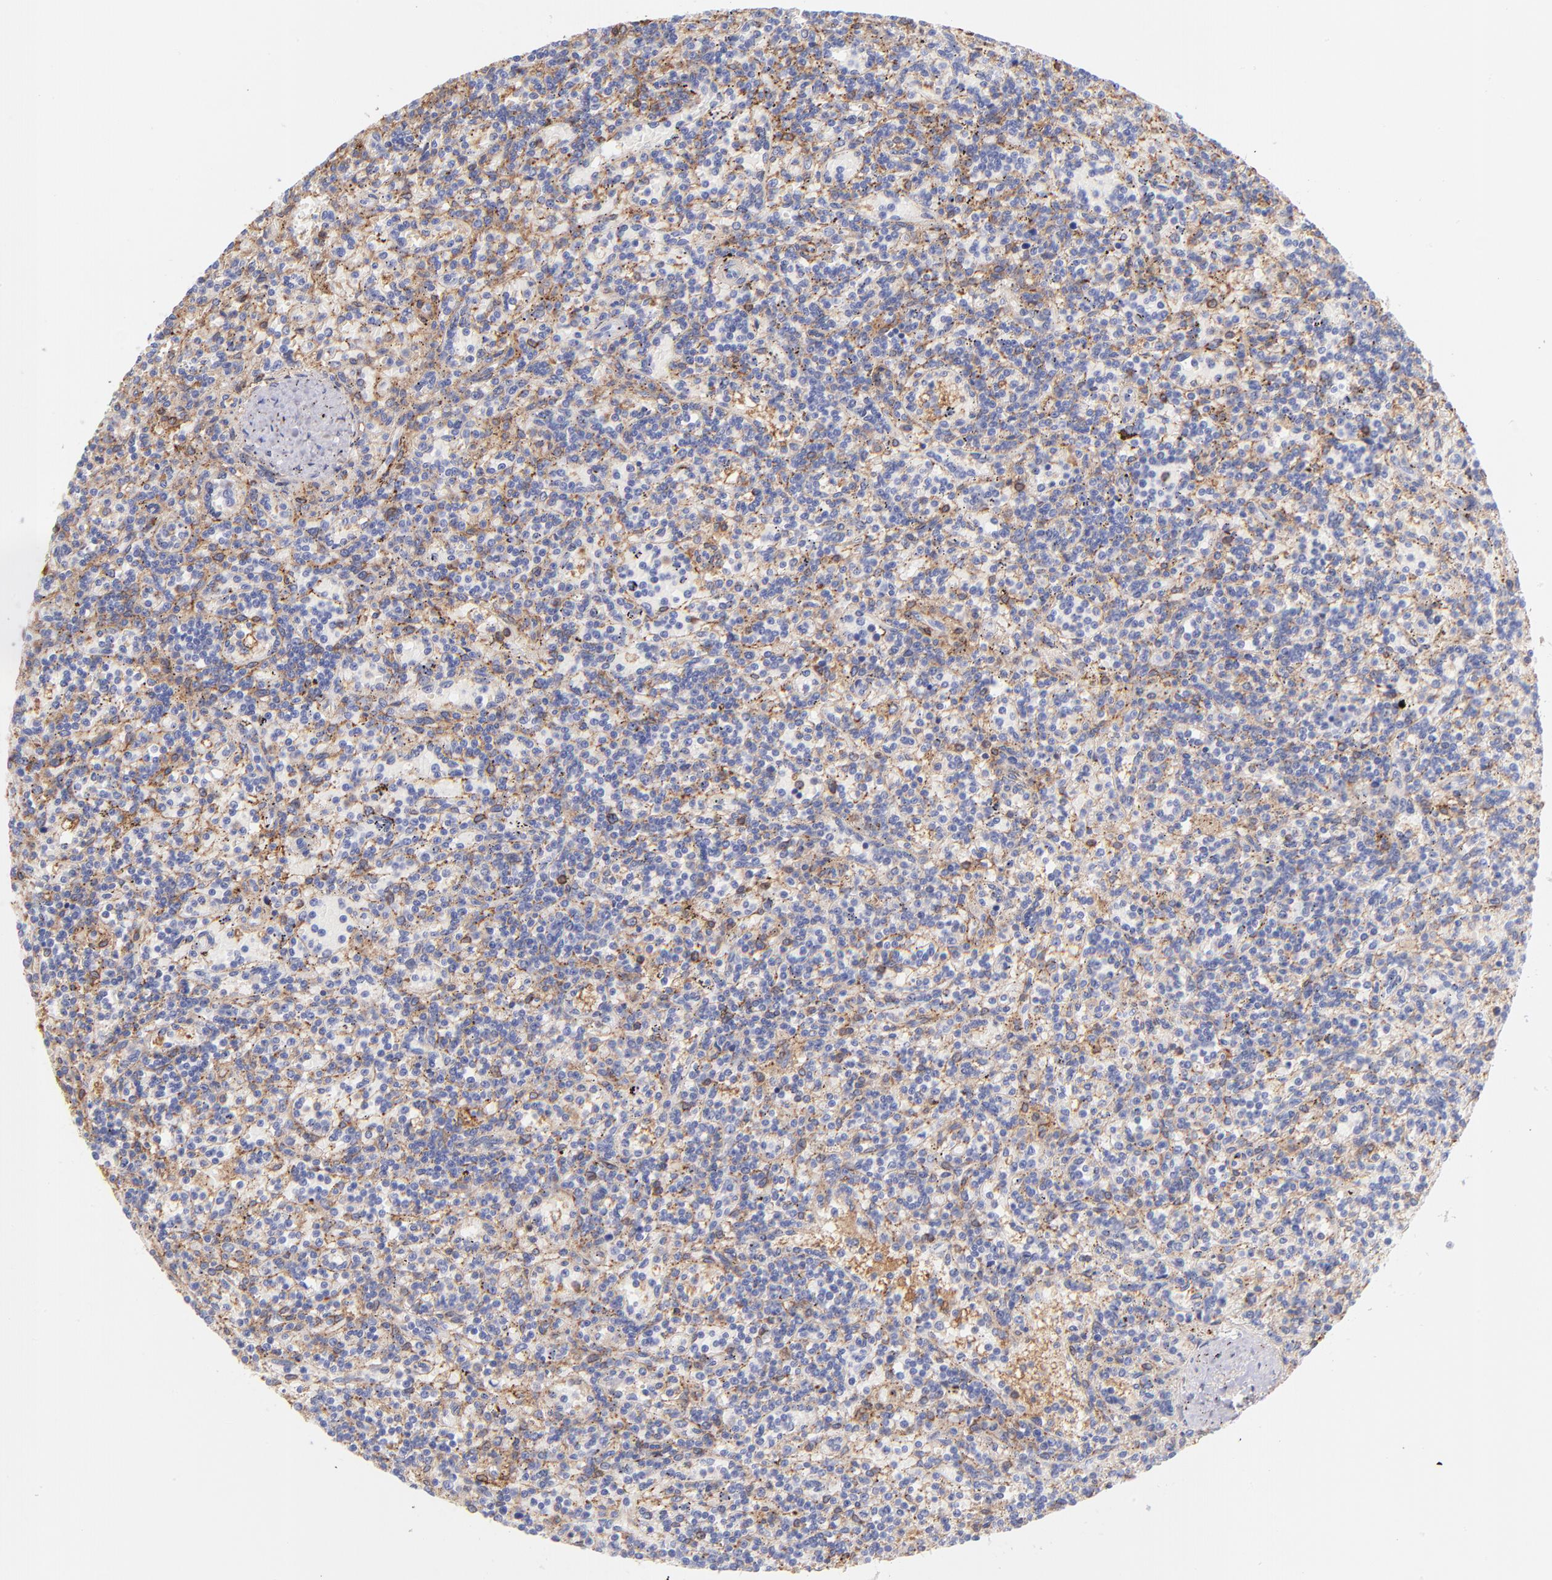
{"staining": {"intensity": "strong", "quantity": "<25%", "location": "cytoplasmic/membranous"}, "tissue": "lymphoma", "cell_type": "Tumor cells", "image_type": "cancer", "snomed": [{"axis": "morphology", "description": "Malignant lymphoma, non-Hodgkin's type, Low grade"}, {"axis": "topography", "description": "Spleen"}], "caption": "There is medium levels of strong cytoplasmic/membranous positivity in tumor cells of malignant lymphoma, non-Hodgkin's type (low-grade), as demonstrated by immunohistochemical staining (brown color).", "gene": "PRKCA", "patient": {"sex": "male", "age": 73}}